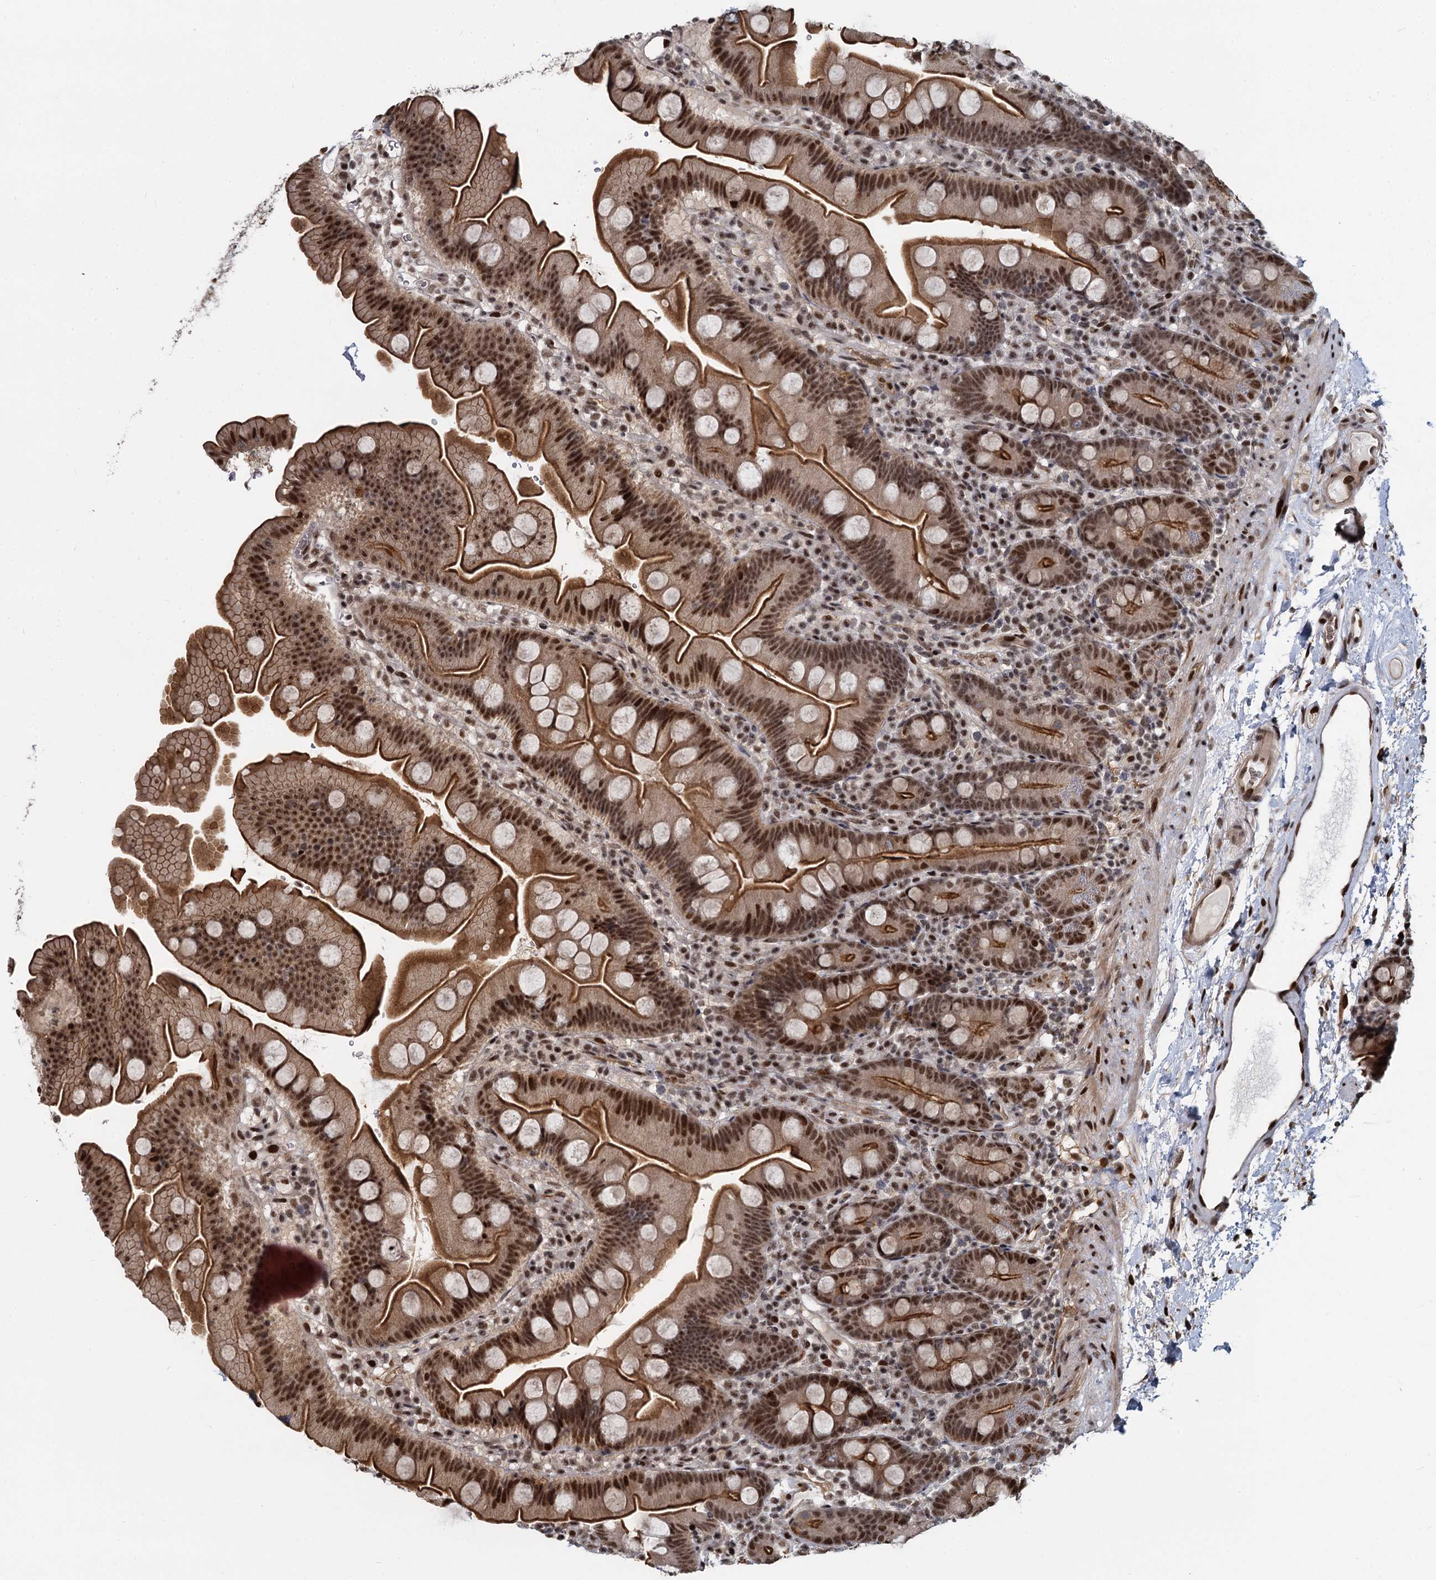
{"staining": {"intensity": "strong", "quantity": ">75%", "location": "cytoplasmic/membranous,nuclear"}, "tissue": "small intestine", "cell_type": "Glandular cells", "image_type": "normal", "snomed": [{"axis": "morphology", "description": "Normal tissue, NOS"}, {"axis": "topography", "description": "Small intestine"}], "caption": "Immunohistochemistry (IHC) of normal small intestine demonstrates high levels of strong cytoplasmic/membranous,nuclear staining in about >75% of glandular cells.", "gene": "ANKRD49", "patient": {"sex": "female", "age": 68}}